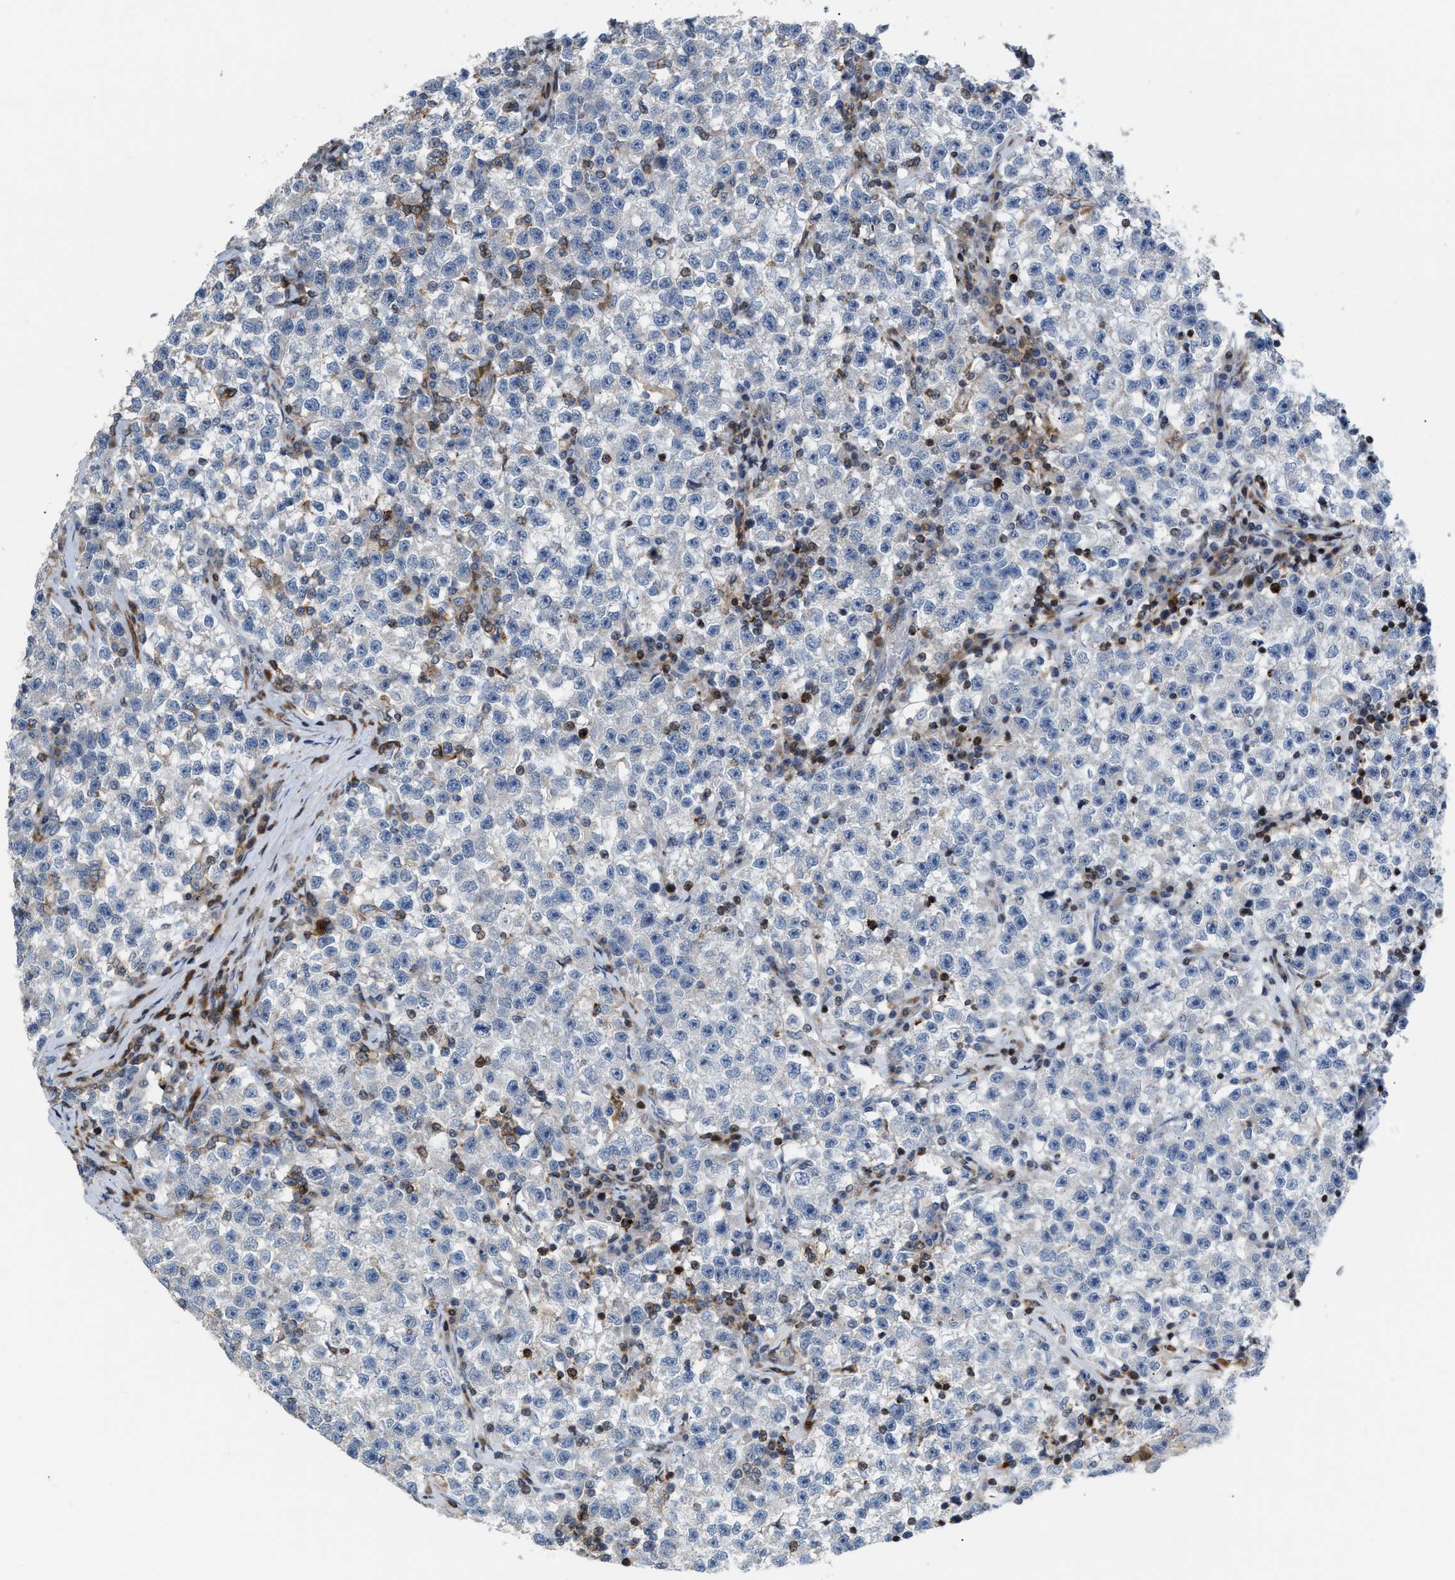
{"staining": {"intensity": "negative", "quantity": "none", "location": "none"}, "tissue": "testis cancer", "cell_type": "Tumor cells", "image_type": "cancer", "snomed": [{"axis": "morphology", "description": "Seminoma, NOS"}, {"axis": "topography", "description": "Testis"}], "caption": "IHC histopathology image of human testis seminoma stained for a protein (brown), which displays no expression in tumor cells. The staining is performed using DAB brown chromogen with nuclei counter-stained in using hematoxylin.", "gene": "ATP9A", "patient": {"sex": "male", "age": 22}}